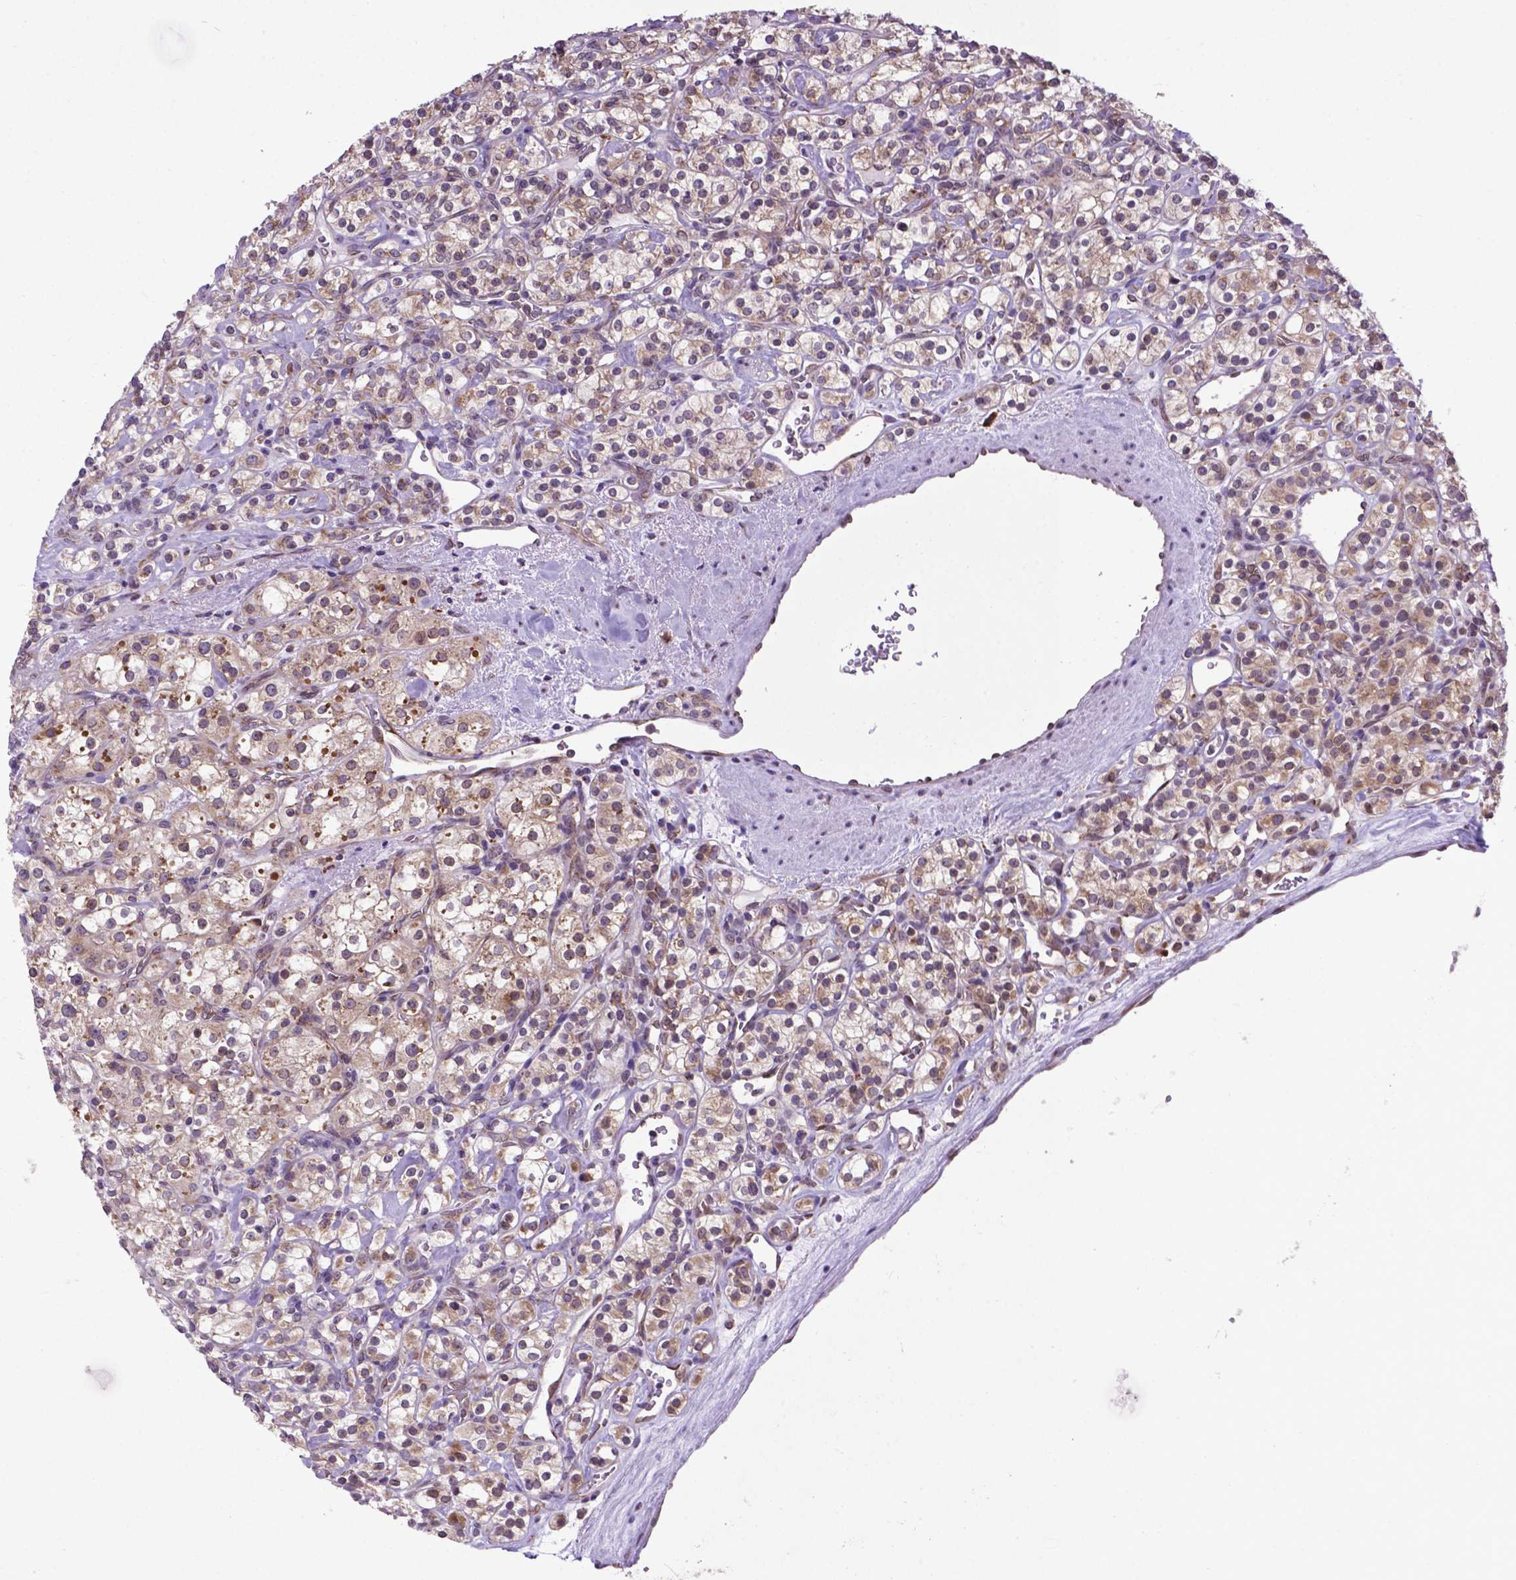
{"staining": {"intensity": "weak", "quantity": ">75%", "location": "cytoplasmic/membranous"}, "tissue": "renal cancer", "cell_type": "Tumor cells", "image_type": "cancer", "snomed": [{"axis": "morphology", "description": "Adenocarcinoma, NOS"}, {"axis": "topography", "description": "Kidney"}], "caption": "About >75% of tumor cells in adenocarcinoma (renal) demonstrate weak cytoplasmic/membranous protein expression as visualized by brown immunohistochemical staining.", "gene": "WDR83OS", "patient": {"sex": "male", "age": 77}}